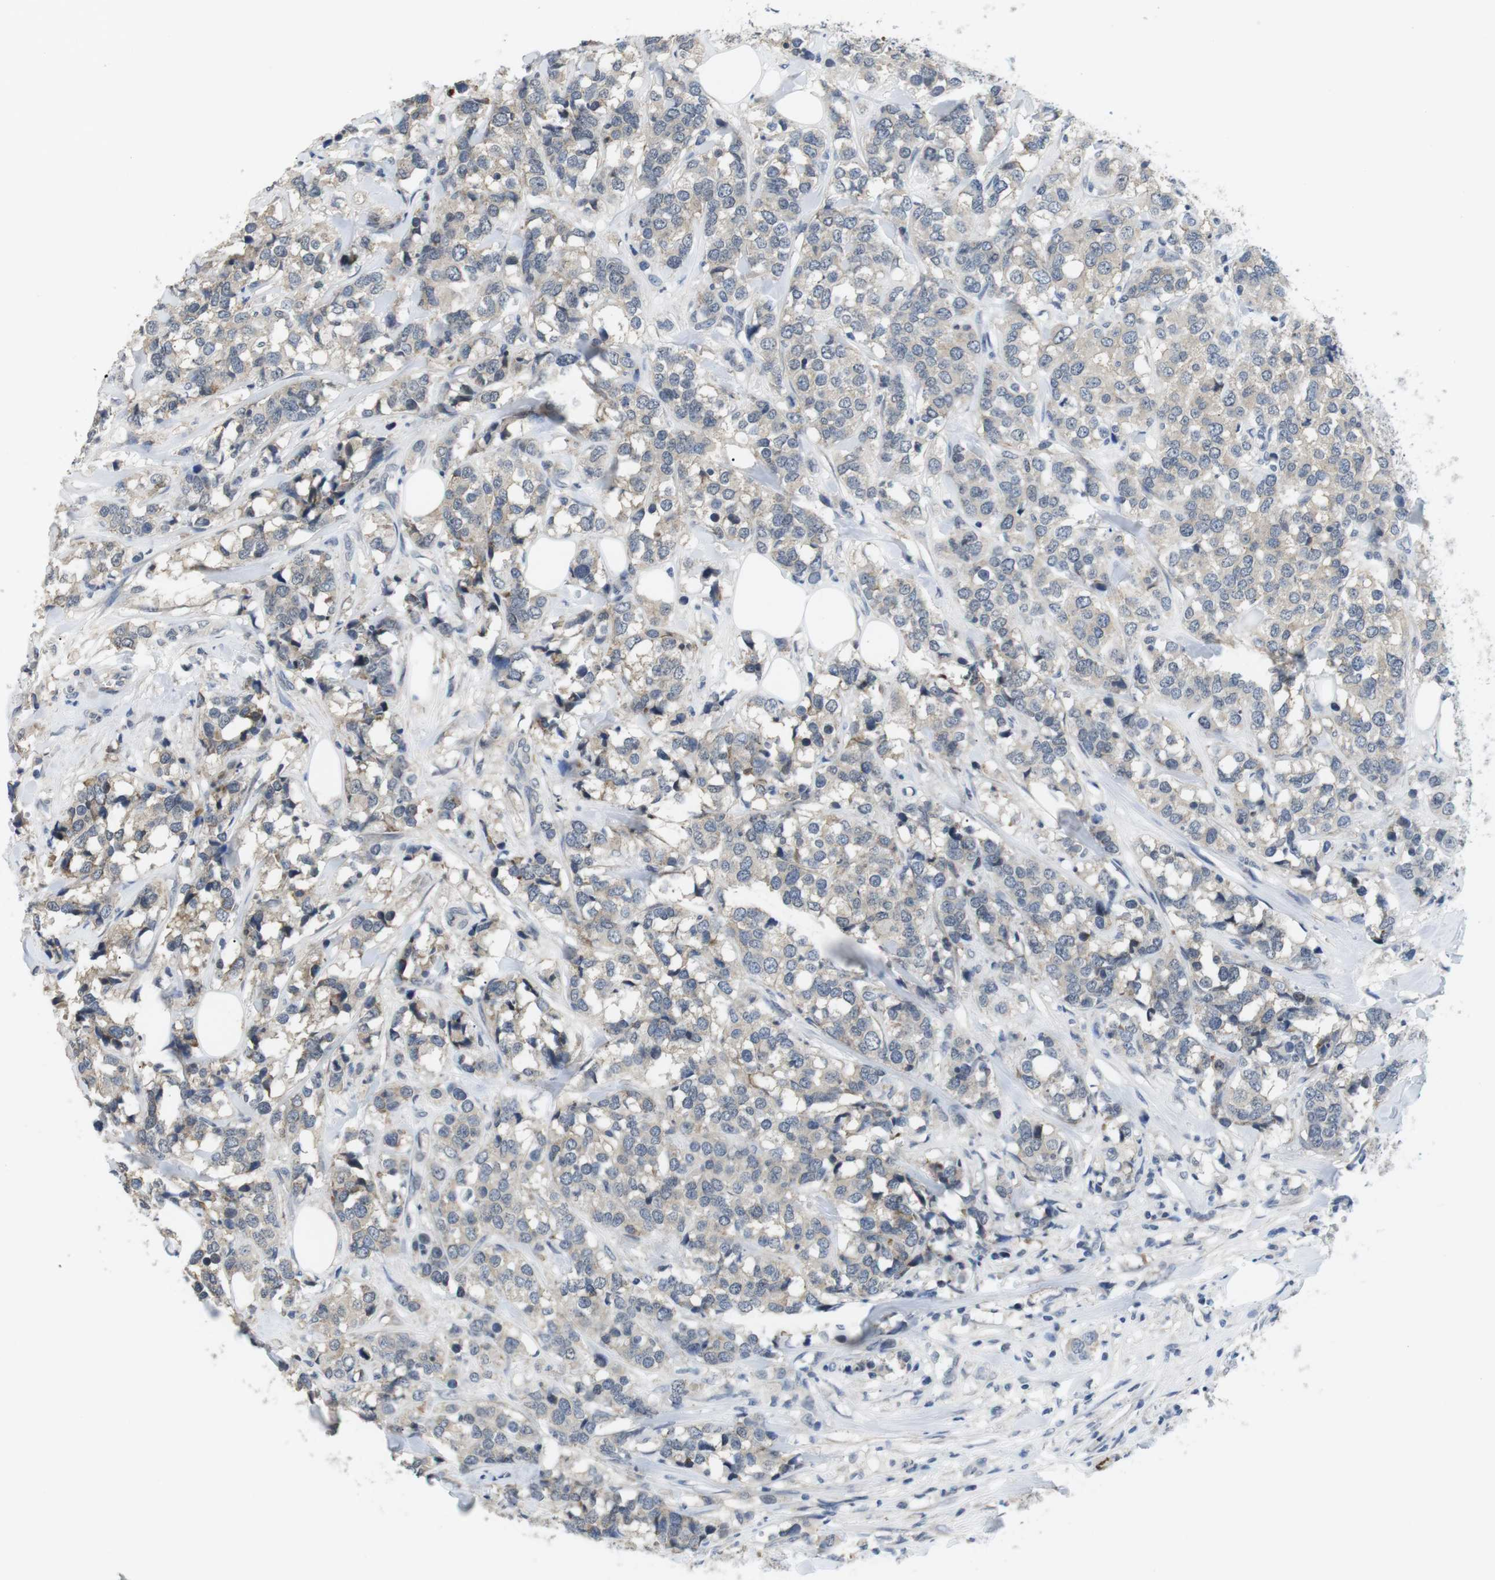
{"staining": {"intensity": "weak", "quantity": "<25%", "location": "cytoplasmic/membranous"}, "tissue": "breast cancer", "cell_type": "Tumor cells", "image_type": "cancer", "snomed": [{"axis": "morphology", "description": "Lobular carcinoma"}, {"axis": "topography", "description": "Breast"}], "caption": "IHC photomicrograph of human breast cancer (lobular carcinoma) stained for a protein (brown), which shows no positivity in tumor cells.", "gene": "NECTIN1", "patient": {"sex": "female", "age": 59}}